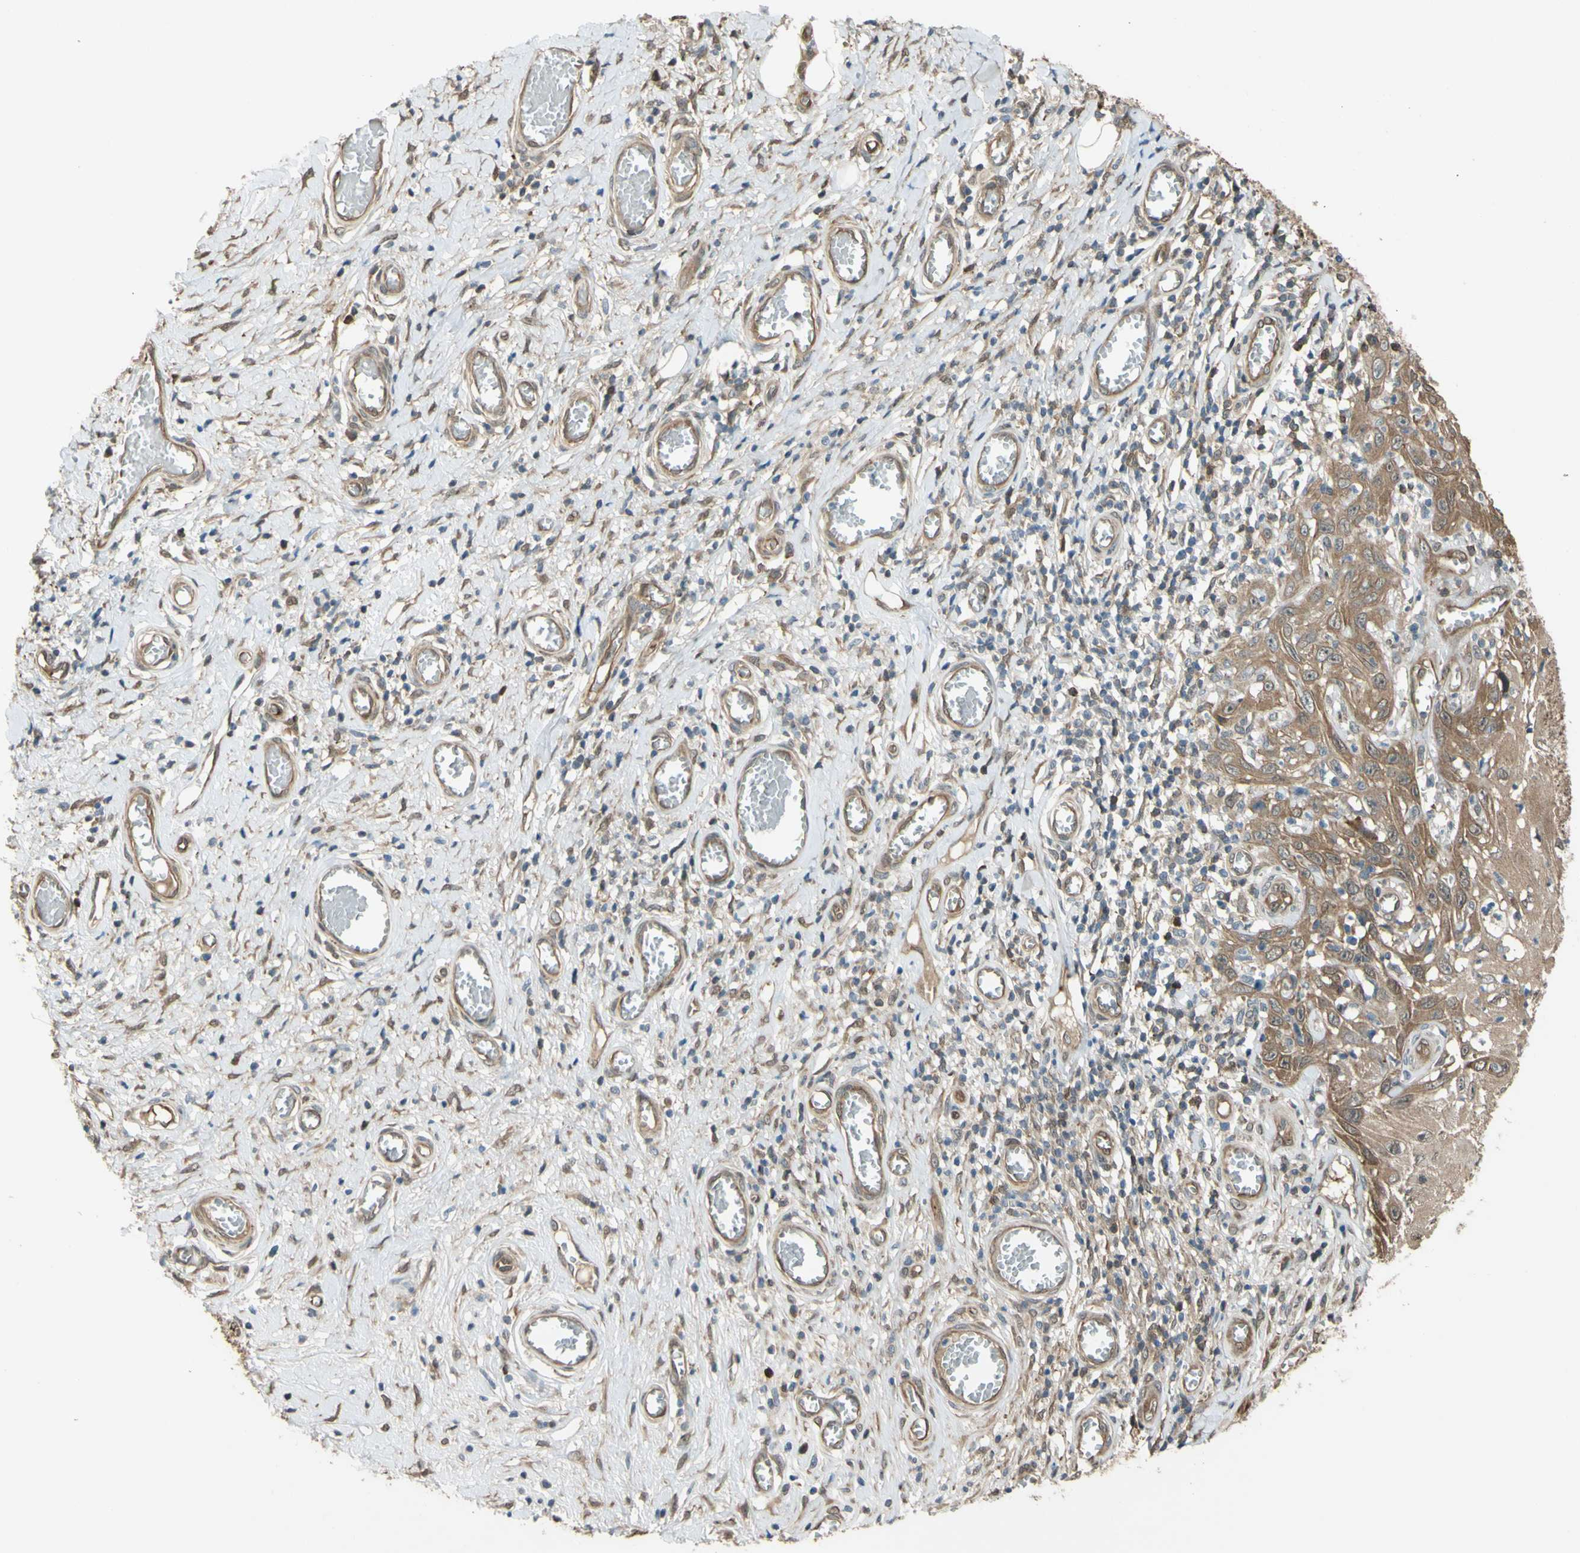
{"staining": {"intensity": "weak", "quantity": ">75%", "location": "cytoplasmic/membranous"}, "tissue": "skin cancer", "cell_type": "Tumor cells", "image_type": "cancer", "snomed": [{"axis": "morphology", "description": "Squamous cell carcinoma, NOS"}, {"axis": "topography", "description": "Skin"}], "caption": "Skin cancer stained with a protein marker displays weak staining in tumor cells.", "gene": "YWHAQ", "patient": {"sex": "female", "age": 73}}